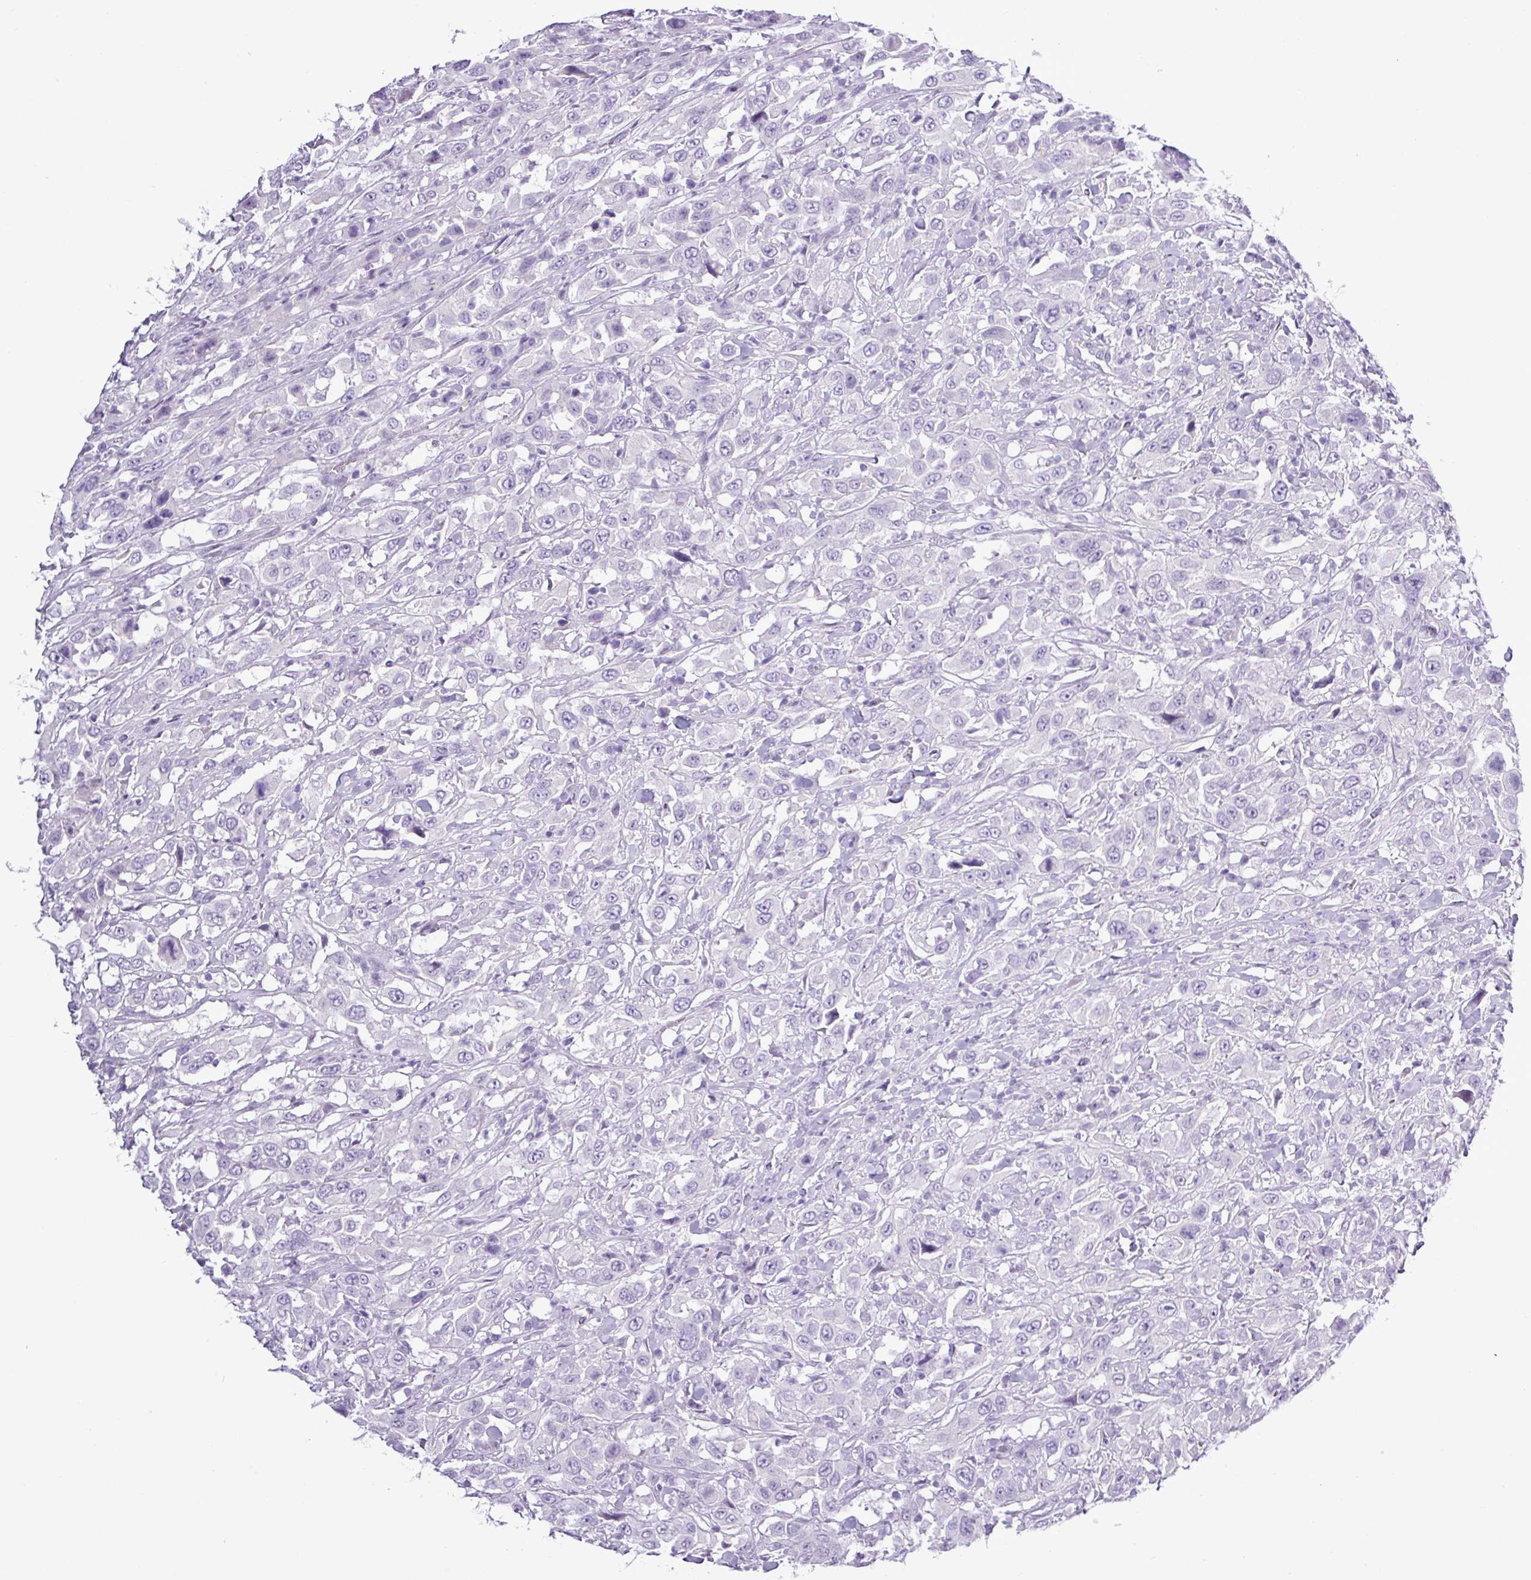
{"staining": {"intensity": "negative", "quantity": "none", "location": "none"}, "tissue": "urothelial cancer", "cell_type": "Tumor cells", "image_type": "cancer", "snomed": [{"axis": "morphology", "description": "Urothelial carcinoma, High grade"}, {"axis": "topography", "description": "Urinary bladder"}], "caption": "High power microscopy image of an immunohistochemistry (IHC) image of high-grade urothelial carcinoma, revealing no significant staining in tumor cells.", "gene": "ALDH3A1", "patient": {"sex": "male", "age": 61}}